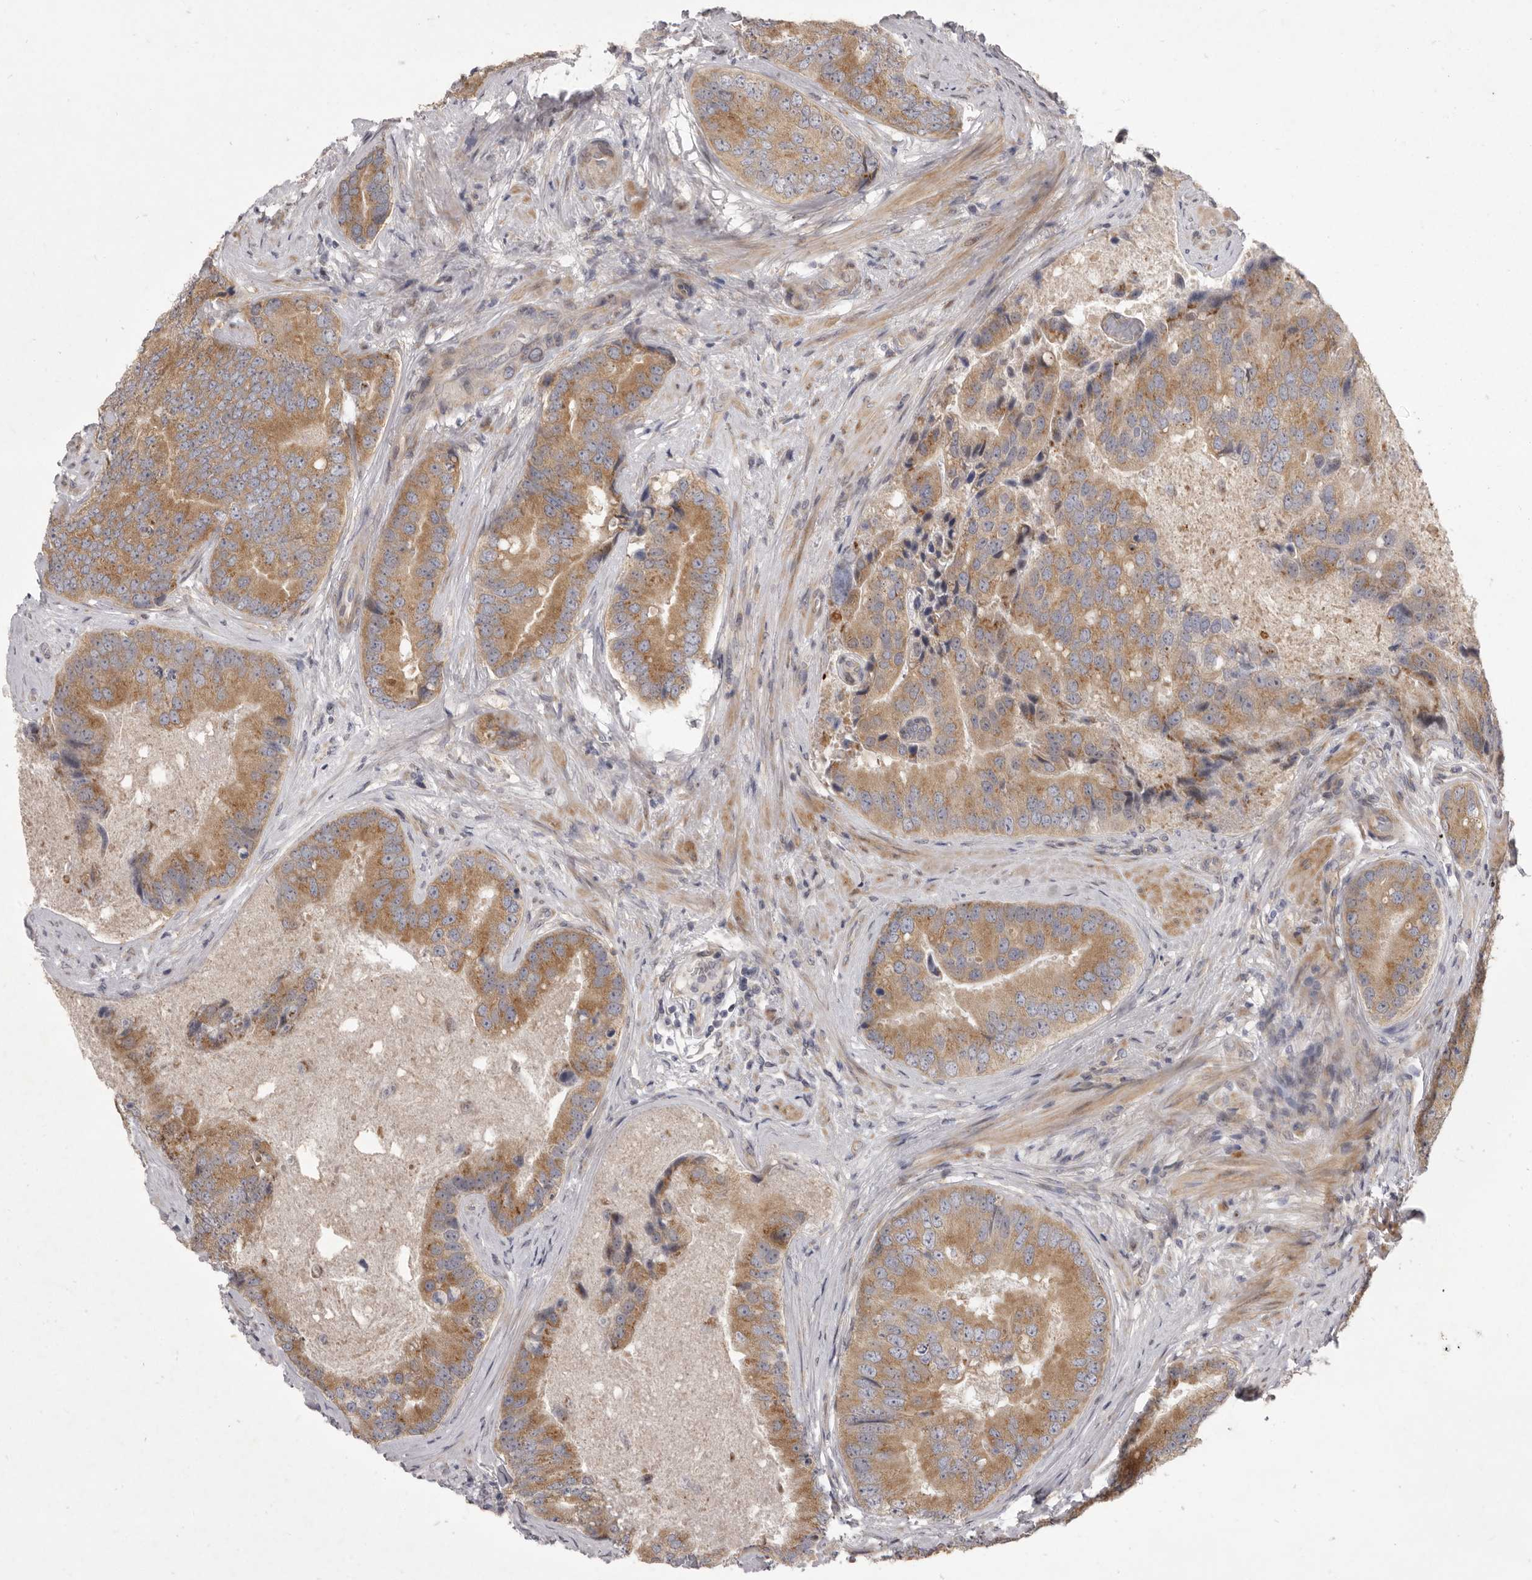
{"staining": {"intensity": "moderate", "quantity": ">75%", "location": "cytoplasmic/membranous"}, "tissue": "prostate cancer", "cell_type": "Tumor cells", "image_type": "cancer", "snomed": [{"axis": "morphology", "description": "Adenocarcinoma, High grade"}, {"axis": "topography", "description": "Prostate"}], "caption": "Prostate cancer (high-grade adenocarcinoma) stained with a protein marker exhibits moderate staining in tumor cells.", "gene": "TBC1D8B", "patient": {"sex": "male", "age": 70}}